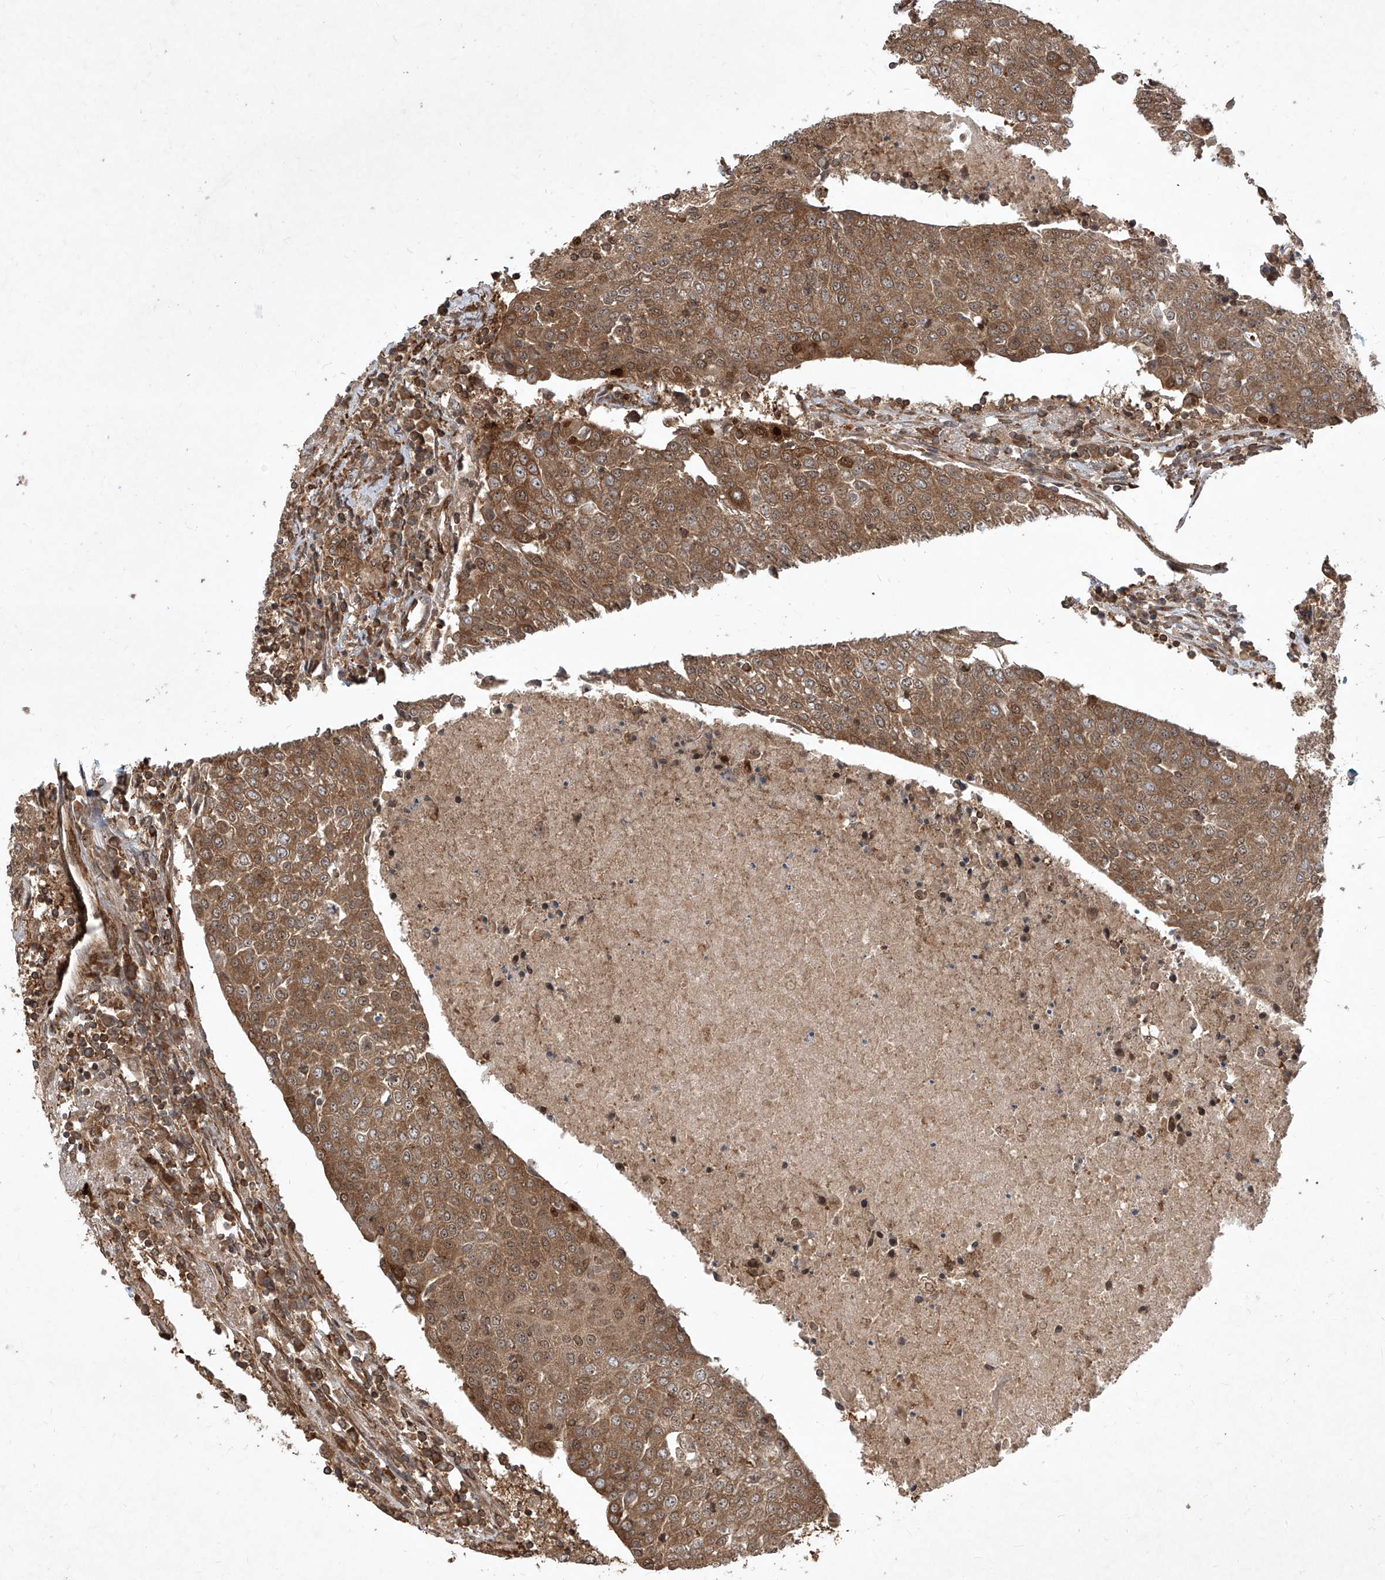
{"staining": {"intensity": "moderate", "quantity": ">75%", "location": "cytoplasmic/membranous"}, "tissue": "urothelial cancer", "cell_type": "Tumor cells", "image_type": "cancer", "snomed": [{"axis": "morphology", "description": "Urothelial carcinoma, High grade"}, {"axis": "topography", "description": "Urinary bladder"}], "caption": "Urothelial carcinoma (high-grade) stained for a protein shows moderate cytoplasmic/membranous positivity in tumor cells.", "gene": "MAGED2", "patient": {"sex": "female", "age": 85}}